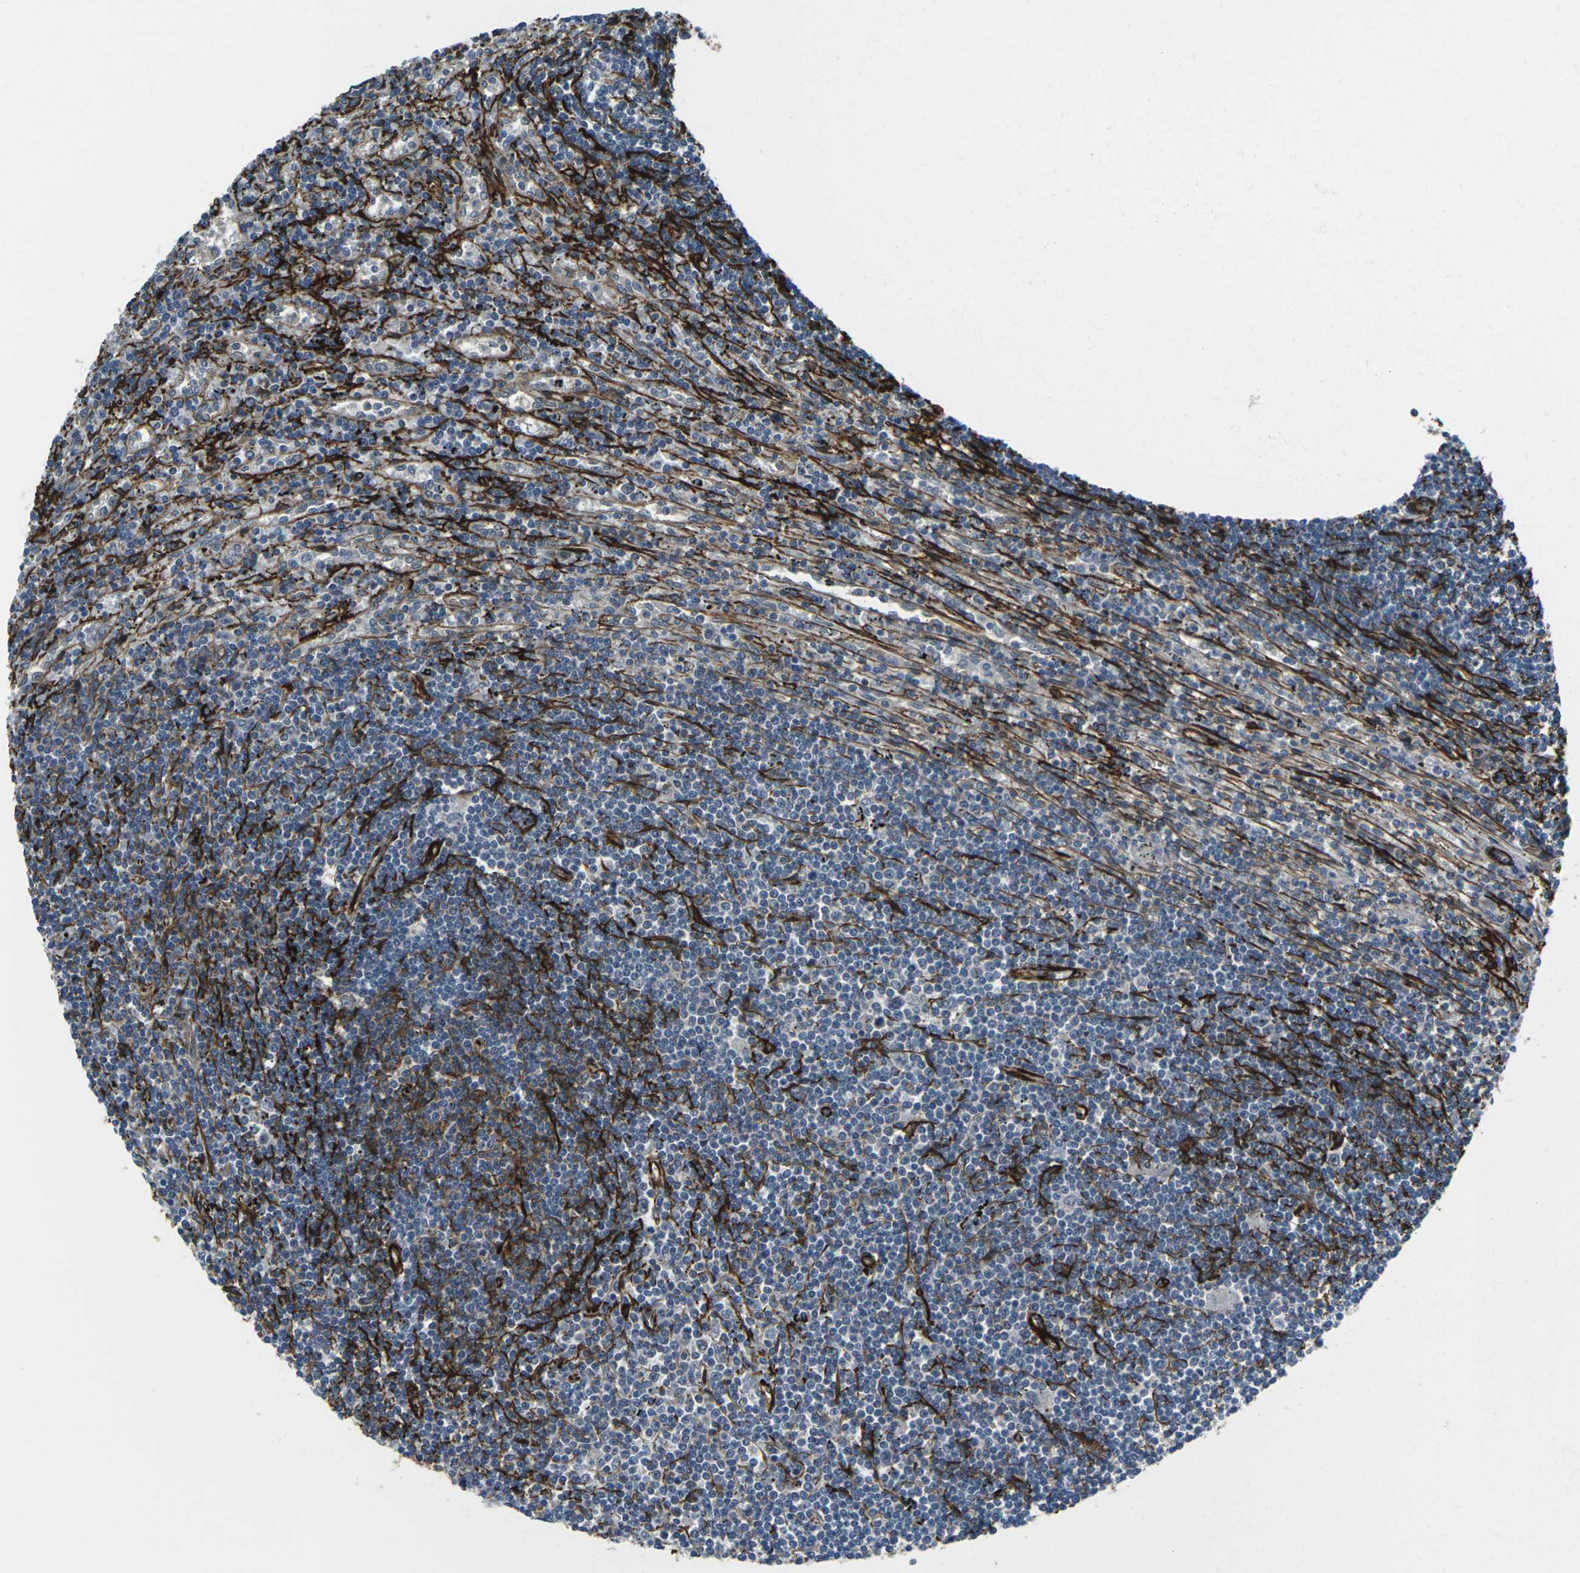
{"staining": {"intensity": "negative", "quantity": "none", "location": "none"}, "tissue": "lymphoma", "cell_type": "Tumor cells", "image_type": "cancer", "snomed": [{"axis": "morphology", "description": "Malignant lymphoma, non-Hodgkin's type, Low grade"}, {"axis": "topography", "description": "Spleen"}], "caption": "Immunohistochemistry (IHC) of lymphoma exhibits no positivity in tumor cells.", "gene": "GRAMD1C", "patient": {"sex": "male", "age": 76}}